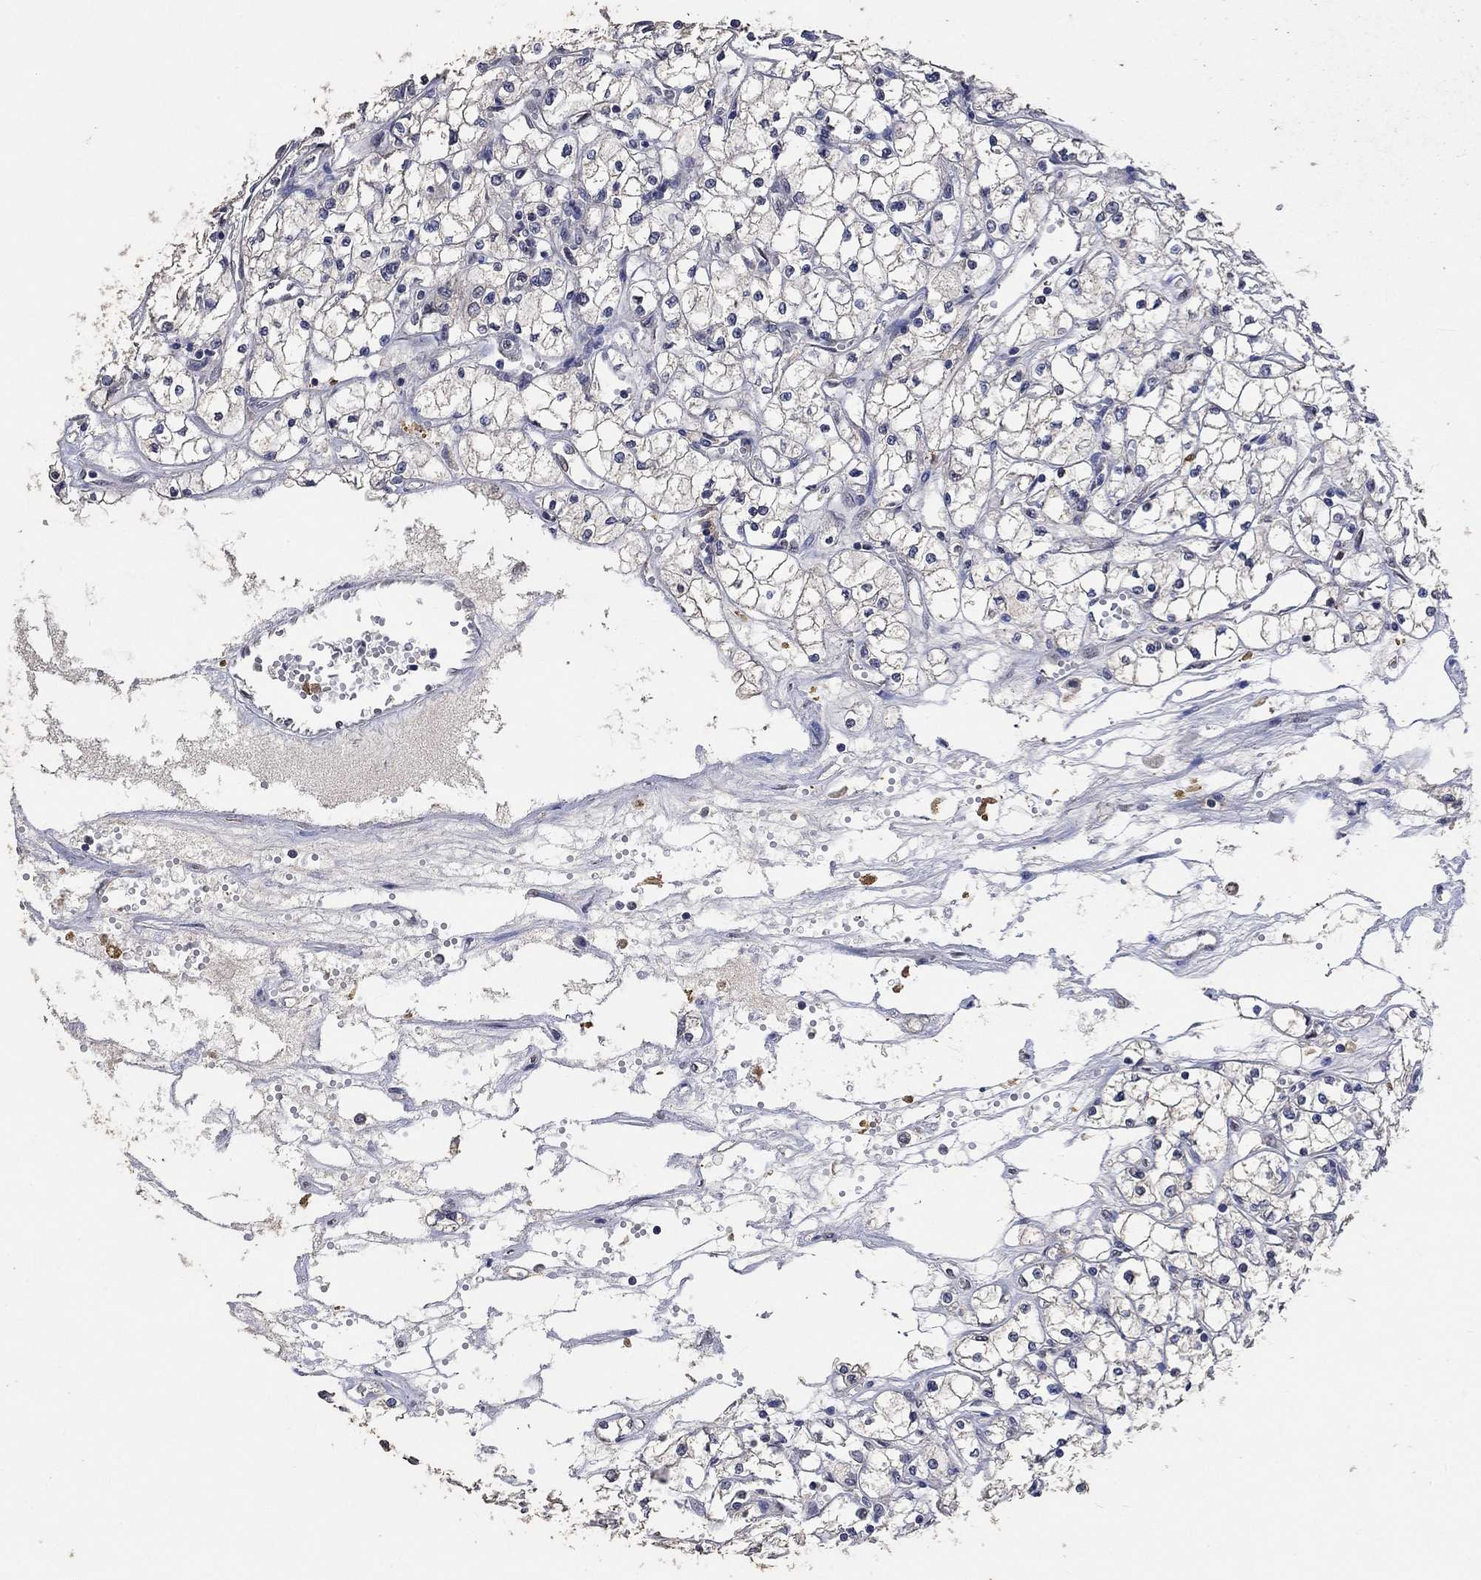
{"staining": {"intensity": "negative", "quantity": "none", "location": "none"}, "tissue": "renal cancer", "cell_type": "Tumor cells", "image_type": "cancer", "snomed": [{"axis": "morphology", "description": "Adenocarcinoma, NOS"}, {"axis": "topography", "description": "Kidney"}], "caption": "High magnification brightfield microscopy of adenocarcinoma (renal) stained with DAB (3,3'-diaminobenzidine) (brown) and counterstained with hematoxylin (blue): tumor cells show no significant expression.", "gene": "PTPN20", "patient": {"sex": "male", "age": 67}}